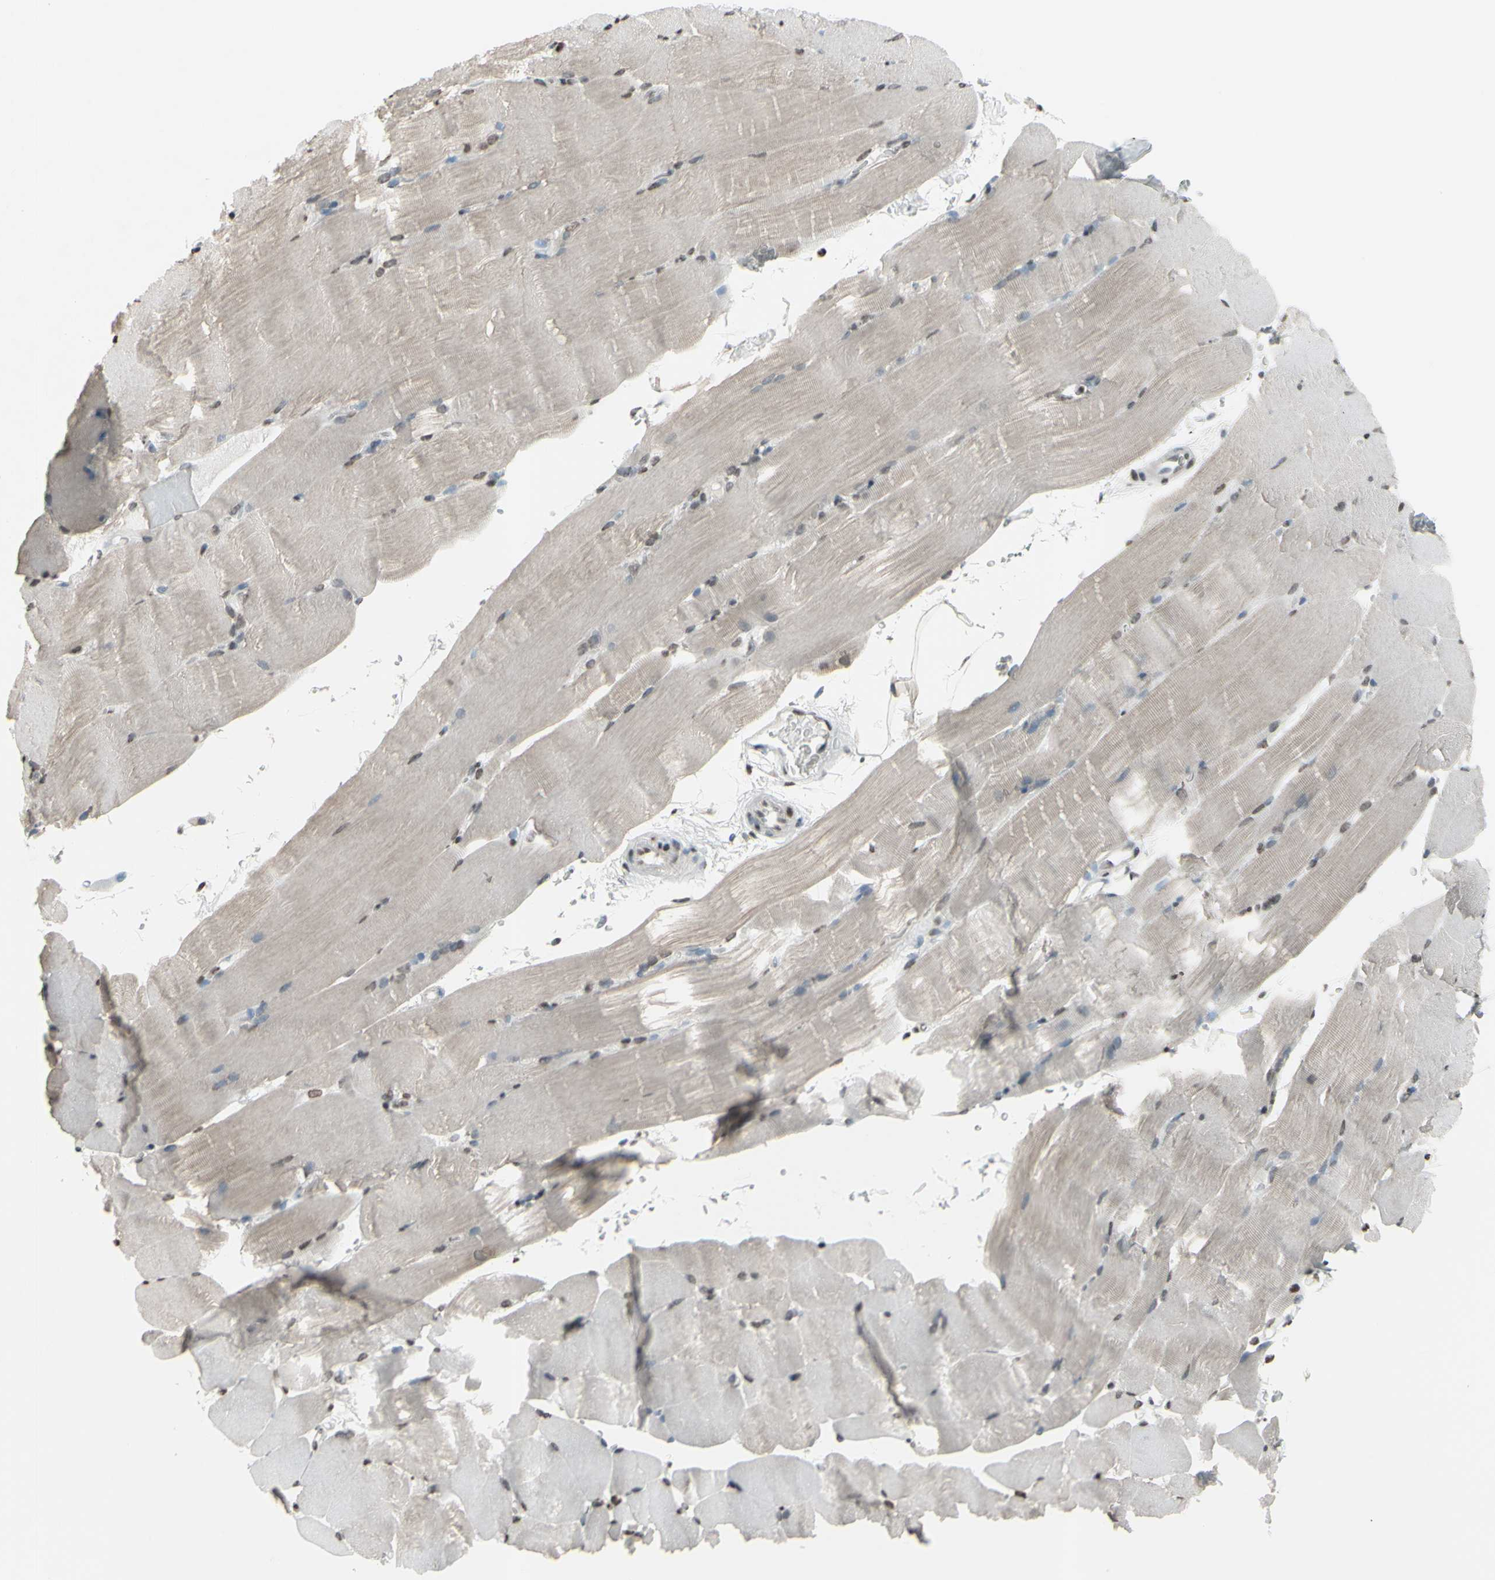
{"staining": {"intensity": "weak", "quantity": "25%-75%", "location": "cytoplasmic/membranous"}, "tissue": "skeletal muscle", "cell_type": "Myocytes", "image_type": "normal", "snomed": [{"axis": "morphology", "description": "Normal tissue, NOS"}, {"axis": "topography", "description": "Skeletal muscle"}, {"axis": "topography", "description": "Parathyroid gland"}], "caption": "The micrograph reveals staining of benign skeletal muscle, revealing weak cytoplasmic/membranous protein expression (brown color) within myocytes.", "gene": "CD79B", "patient": {"sex": "female", "age": 37}}